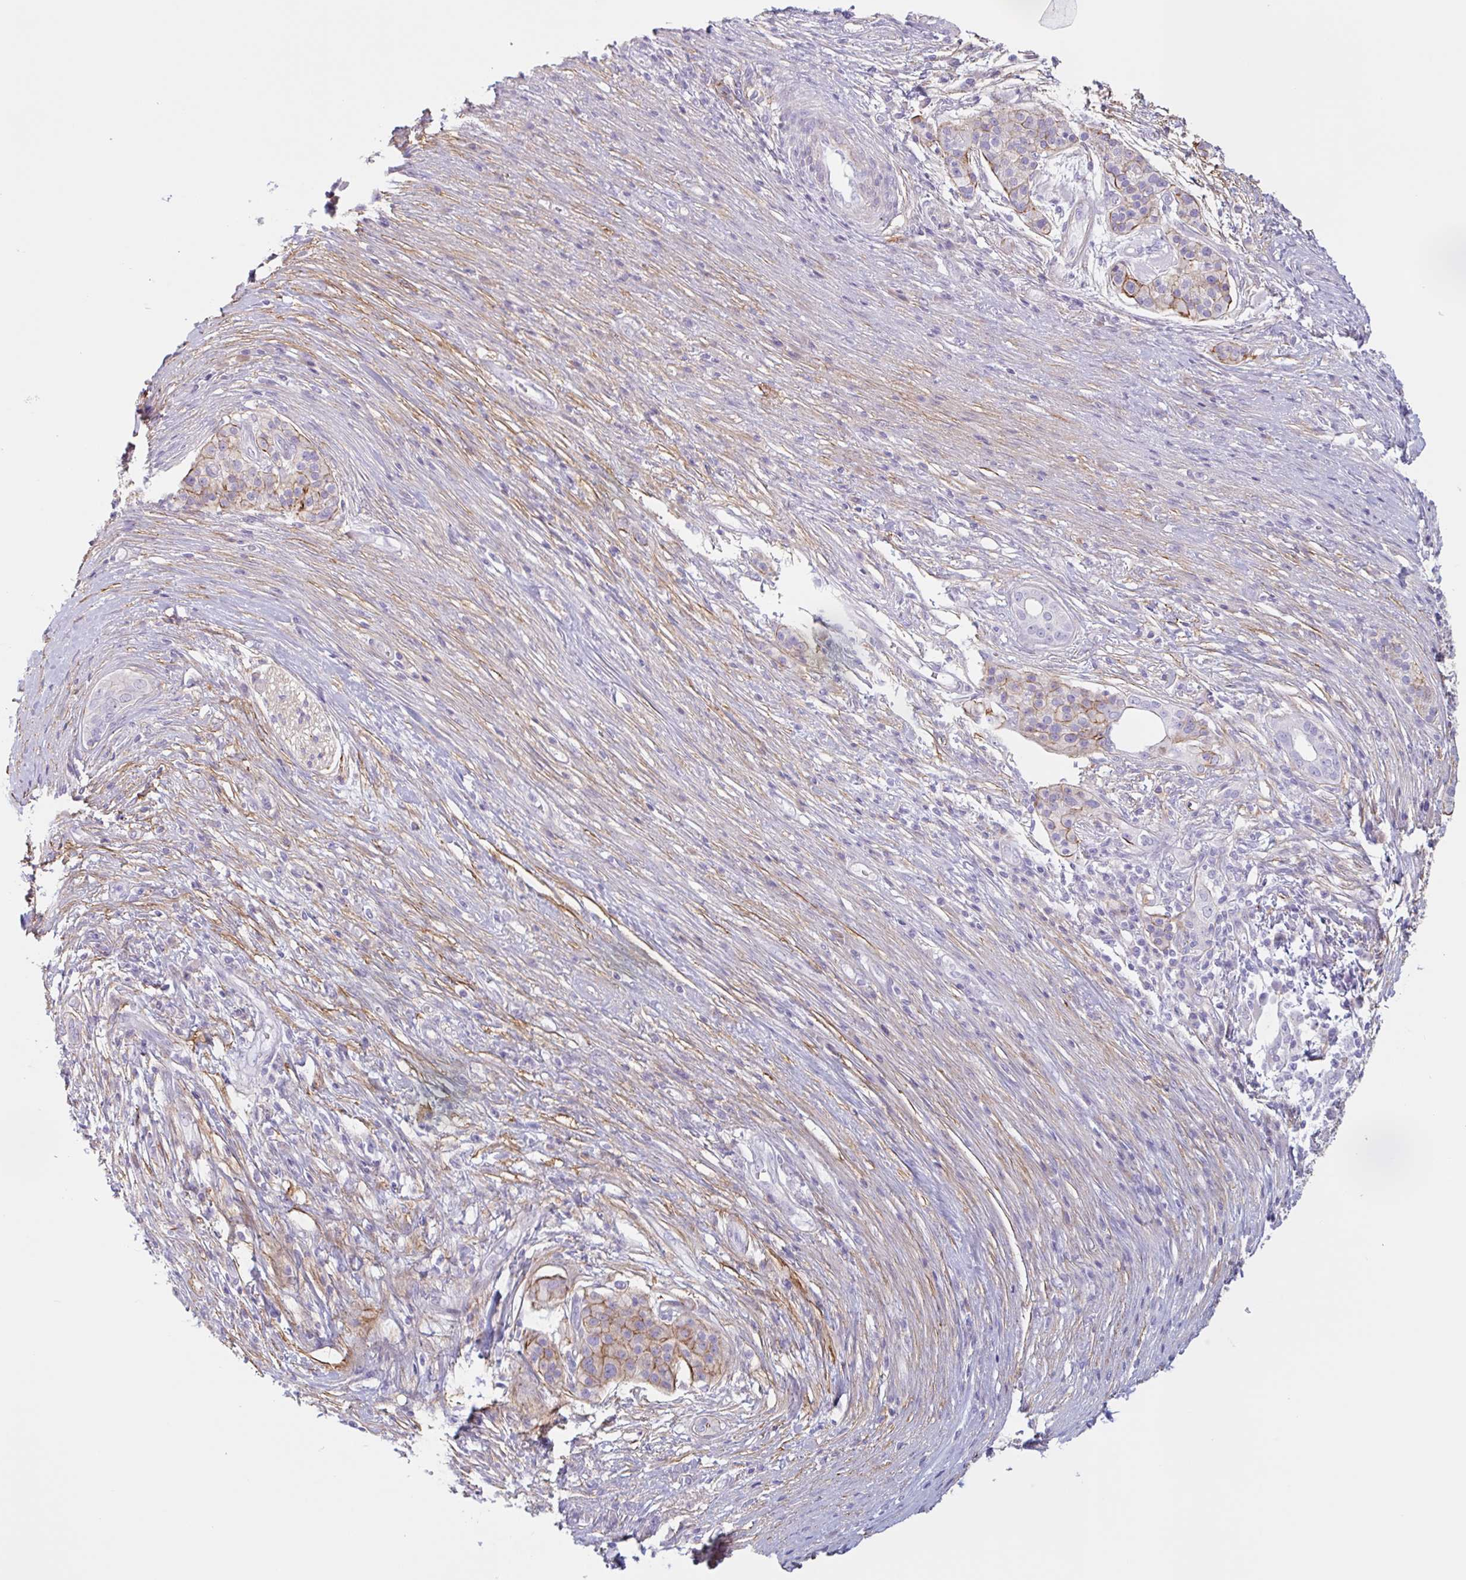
{"staining": {"intensity": "moderate", "quantity": "<25%", "location": "cytoplasmic/membranous"}, "tissue": "pancreatic cancer", "cell_type": "Tumor cells", "image_type": "cancer", "snomed": [{"axis": "morphology", "description": "Adenocarcinoma, NOS"}, {"axis": "topography", "description": "Pancreas"}], "caption": "Protein analysis of pancreatic adenocarcinoma tissue shows moderate cytoplasmic/membranous staining in approximately <25% of tumor cells.", "gene": "MYH10", "patient": {"sex": "male", "age": 63}}